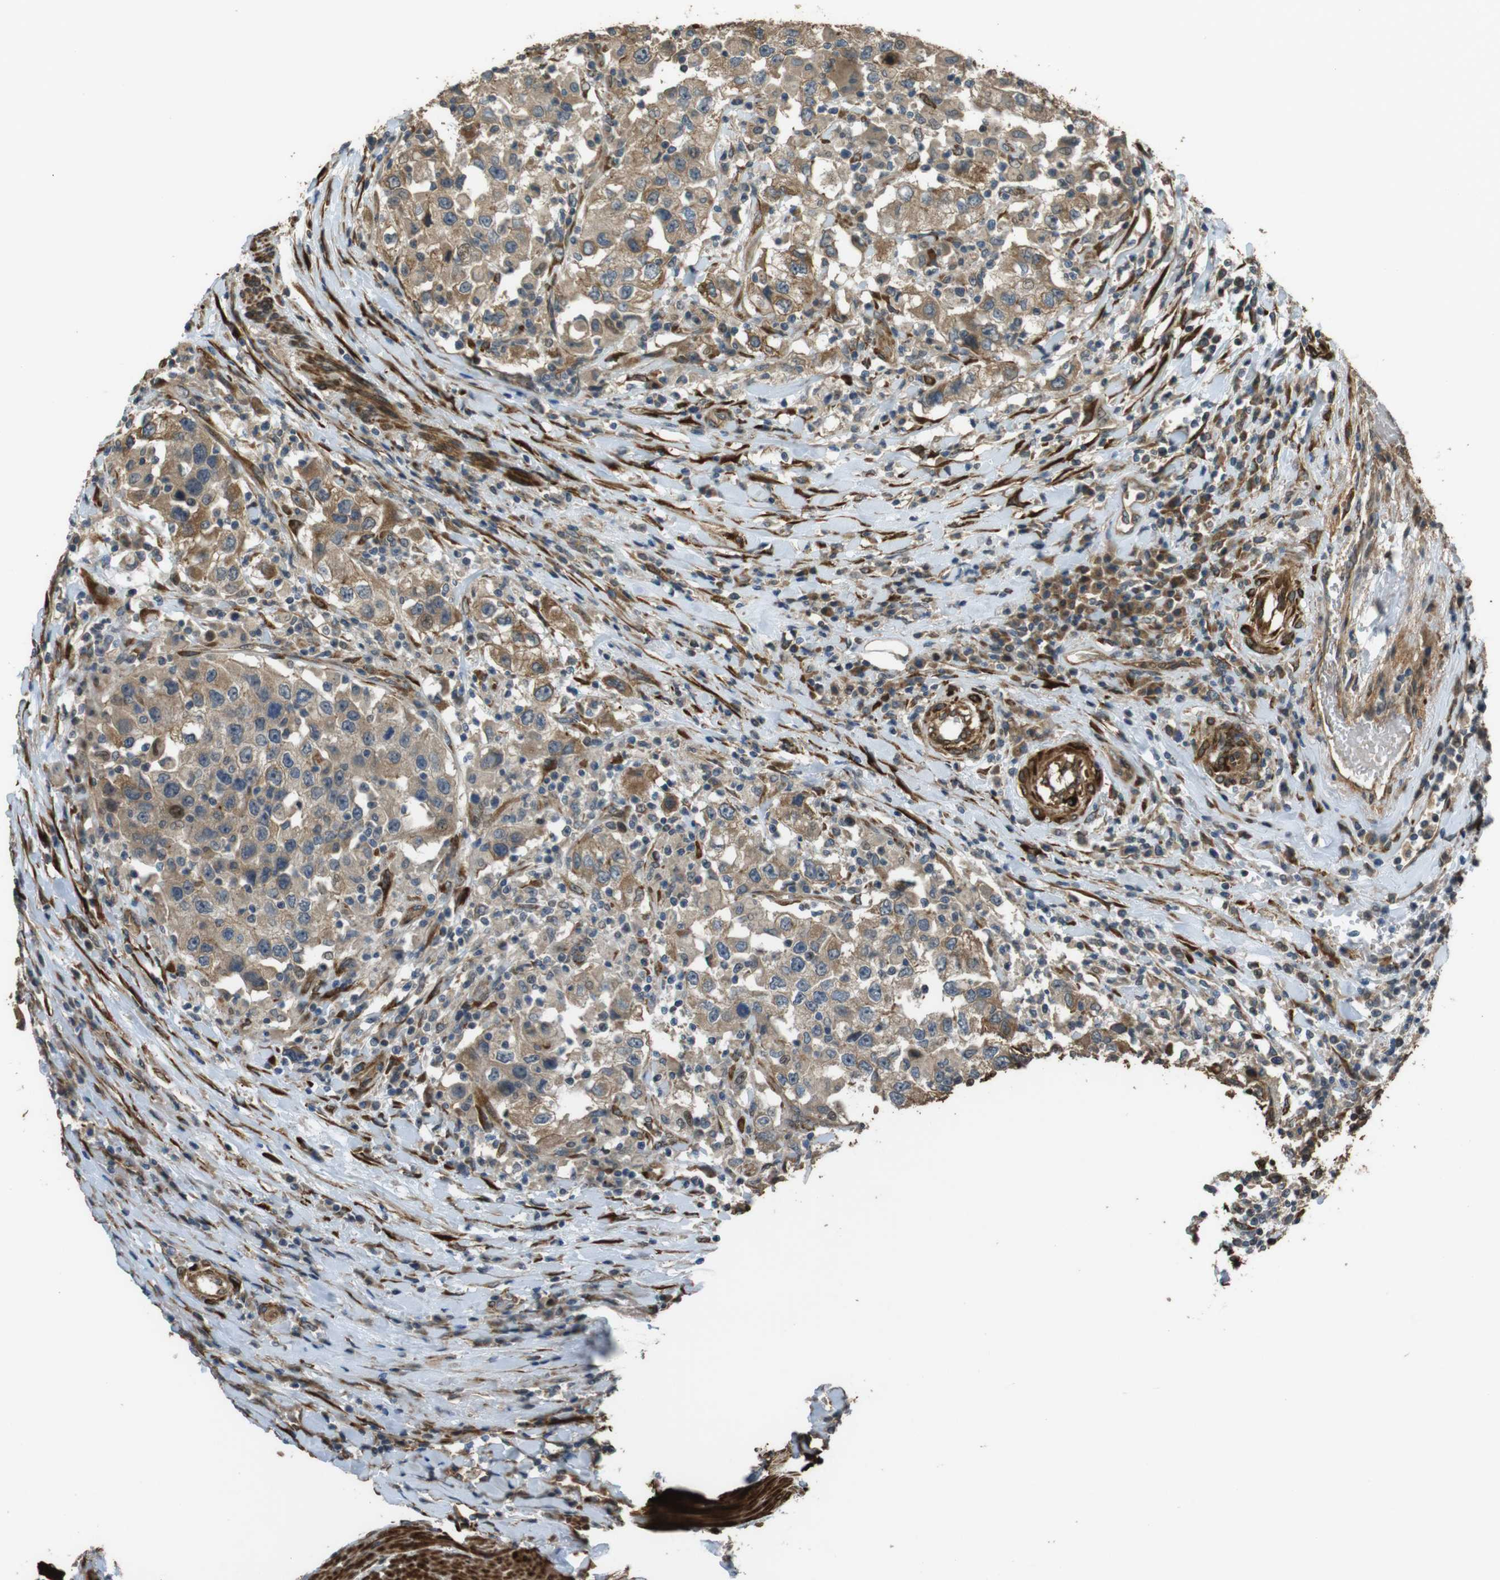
{"staining": {"intensity": "moderate", "quantity": ">75%", "location": "cytoplasmic/membranous"}, "tissue": "urothelial cancer", "cell_type": "Tumor cells", "image_type": "cancer", "snomed": [{"axis": "morphology", "description": "Urothelial carcinoma, High grade"}, {"axis": "topography", "description": "Urinary bladder"}], "caption": "The histopathology image exhibits a brown stain indicating the presence of a protein in the cytoplasmic/membranous of tumor cells in urothelial cancer.", "gene": "MSRB3", "patient": {"sex": "female", "age": 80}}